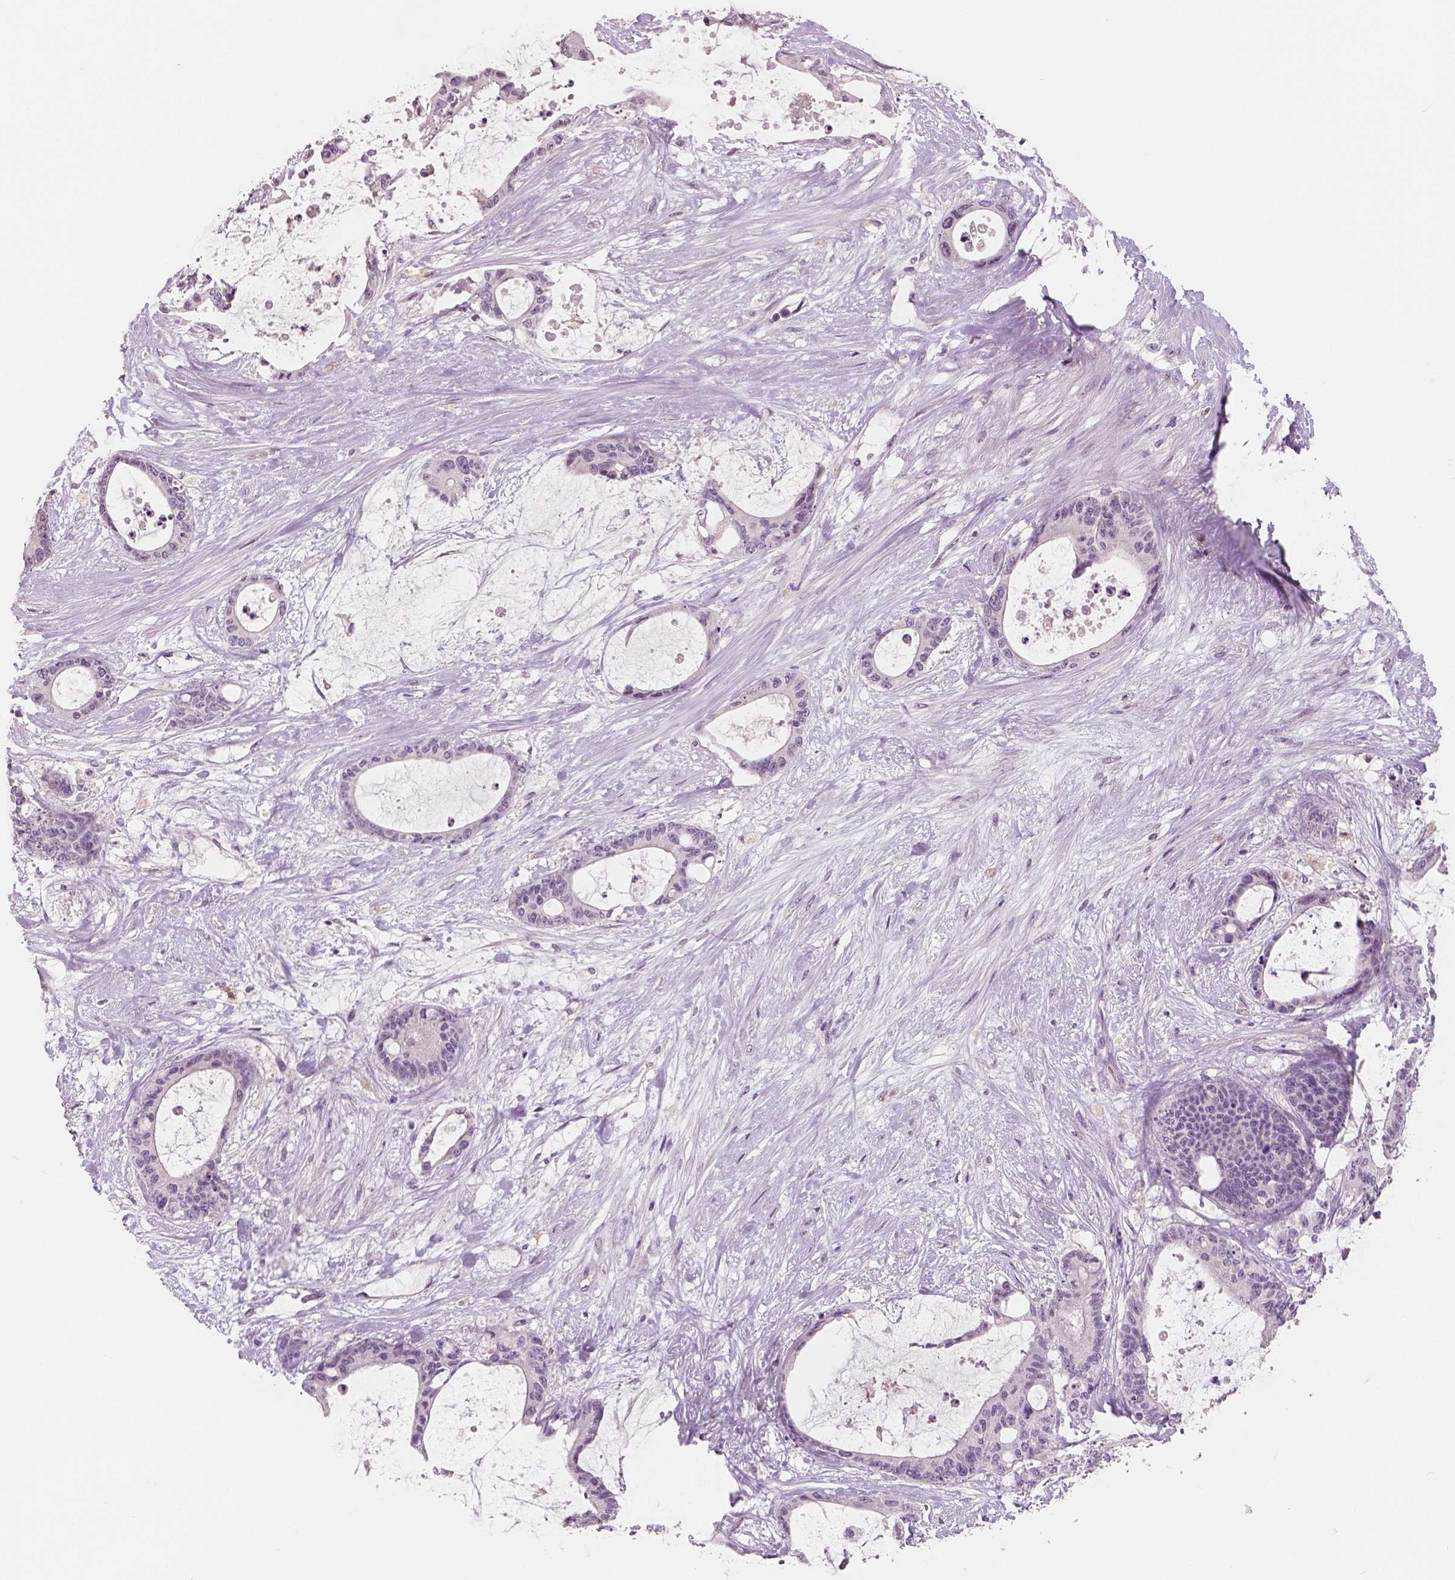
{"staining": {"intensity": "negative", "quantity": "none", "location": "none"}, "tissue": "liver cancer", "cell_type": "Tumor cells", "image_type": "cancer", "snomed": [{"axis": "morphology", "description": "Normal tissue, NOS"}, {"axis": "morphology", "description": "Cholangiocarcinoma"}, {"axis": "topography", "description": "Liver"}, {"axis": "topography", "description": "Peripheral nerve tissue"}], "caption": "Immunohistochemical staining of liver cancer exhibits no significant staining in tumor cells. (DAB immunohistochemistry (IHC) with hematoxylin counter stain).", "gene": "KIT", "patient": {"sex": "female", "age": 73}}